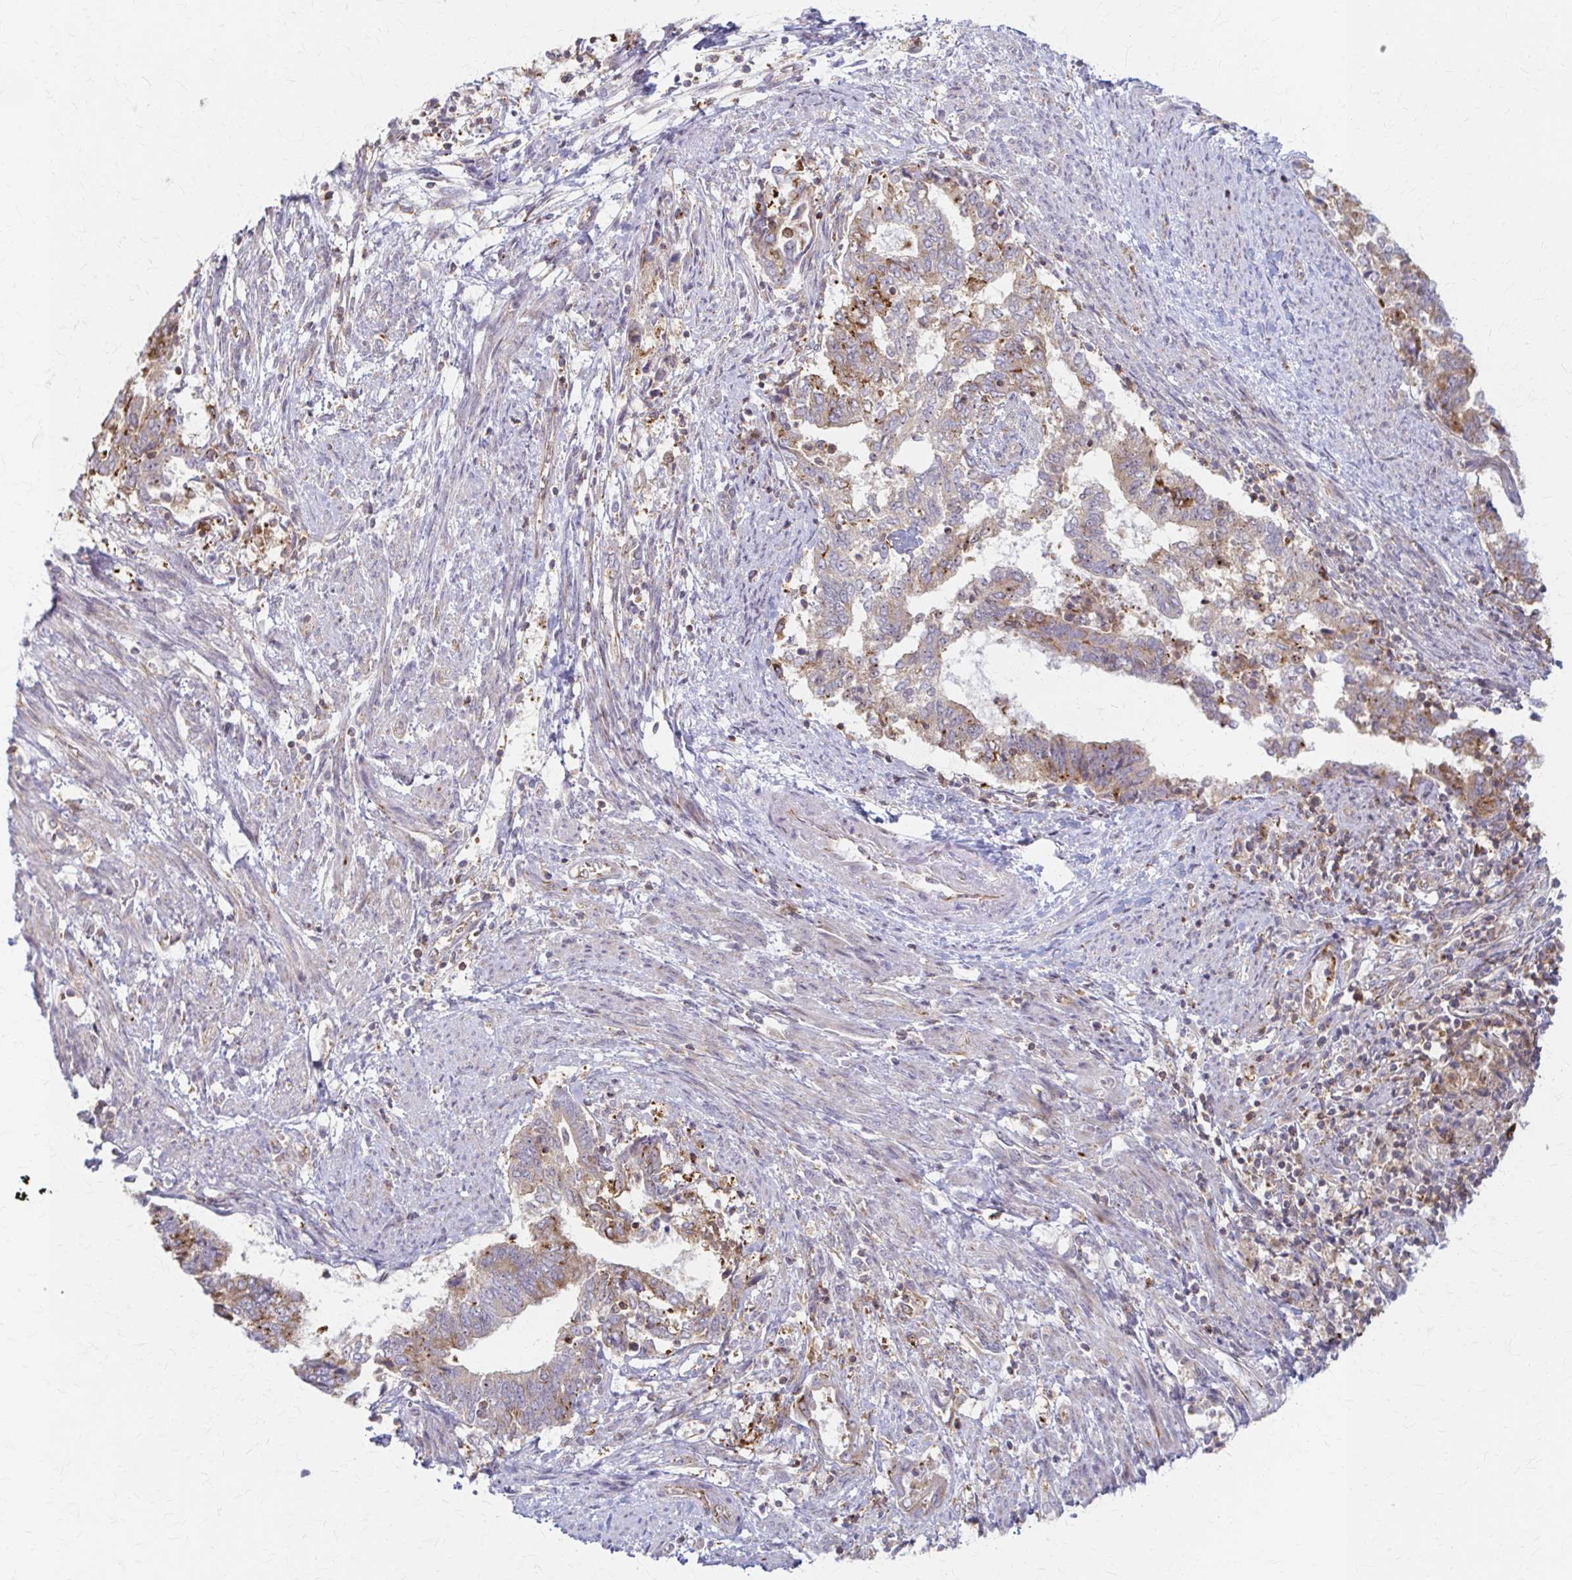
{"staining": {"intensity": "weak", "quantity": ">75%", "location": "cytoplasmic/membranous"}, "tissue": "endometrial cancer", "cell_type": "Tumor cells", "image_type": "cancer", "snomed": [{"axis": "morphology", "description": "Adenocarcinoma, NOS"}, {"axis": "topography", "description": "Endometrium"}], "caption": "A micrograph of human adenocarcinoma (endometrial) stained for a protein shows weak cytoplasmic/membranous brown staining in tumor cells. The staining was performed using DAB (3,3'-diaminobenzidine) to visualize the protein expression in brown, while the nuclei were stained in blue with hematoxylin (Magnification: 20x).", "gene": "ARHGAP35", "patient": {"sex": "female", "age": 65}}